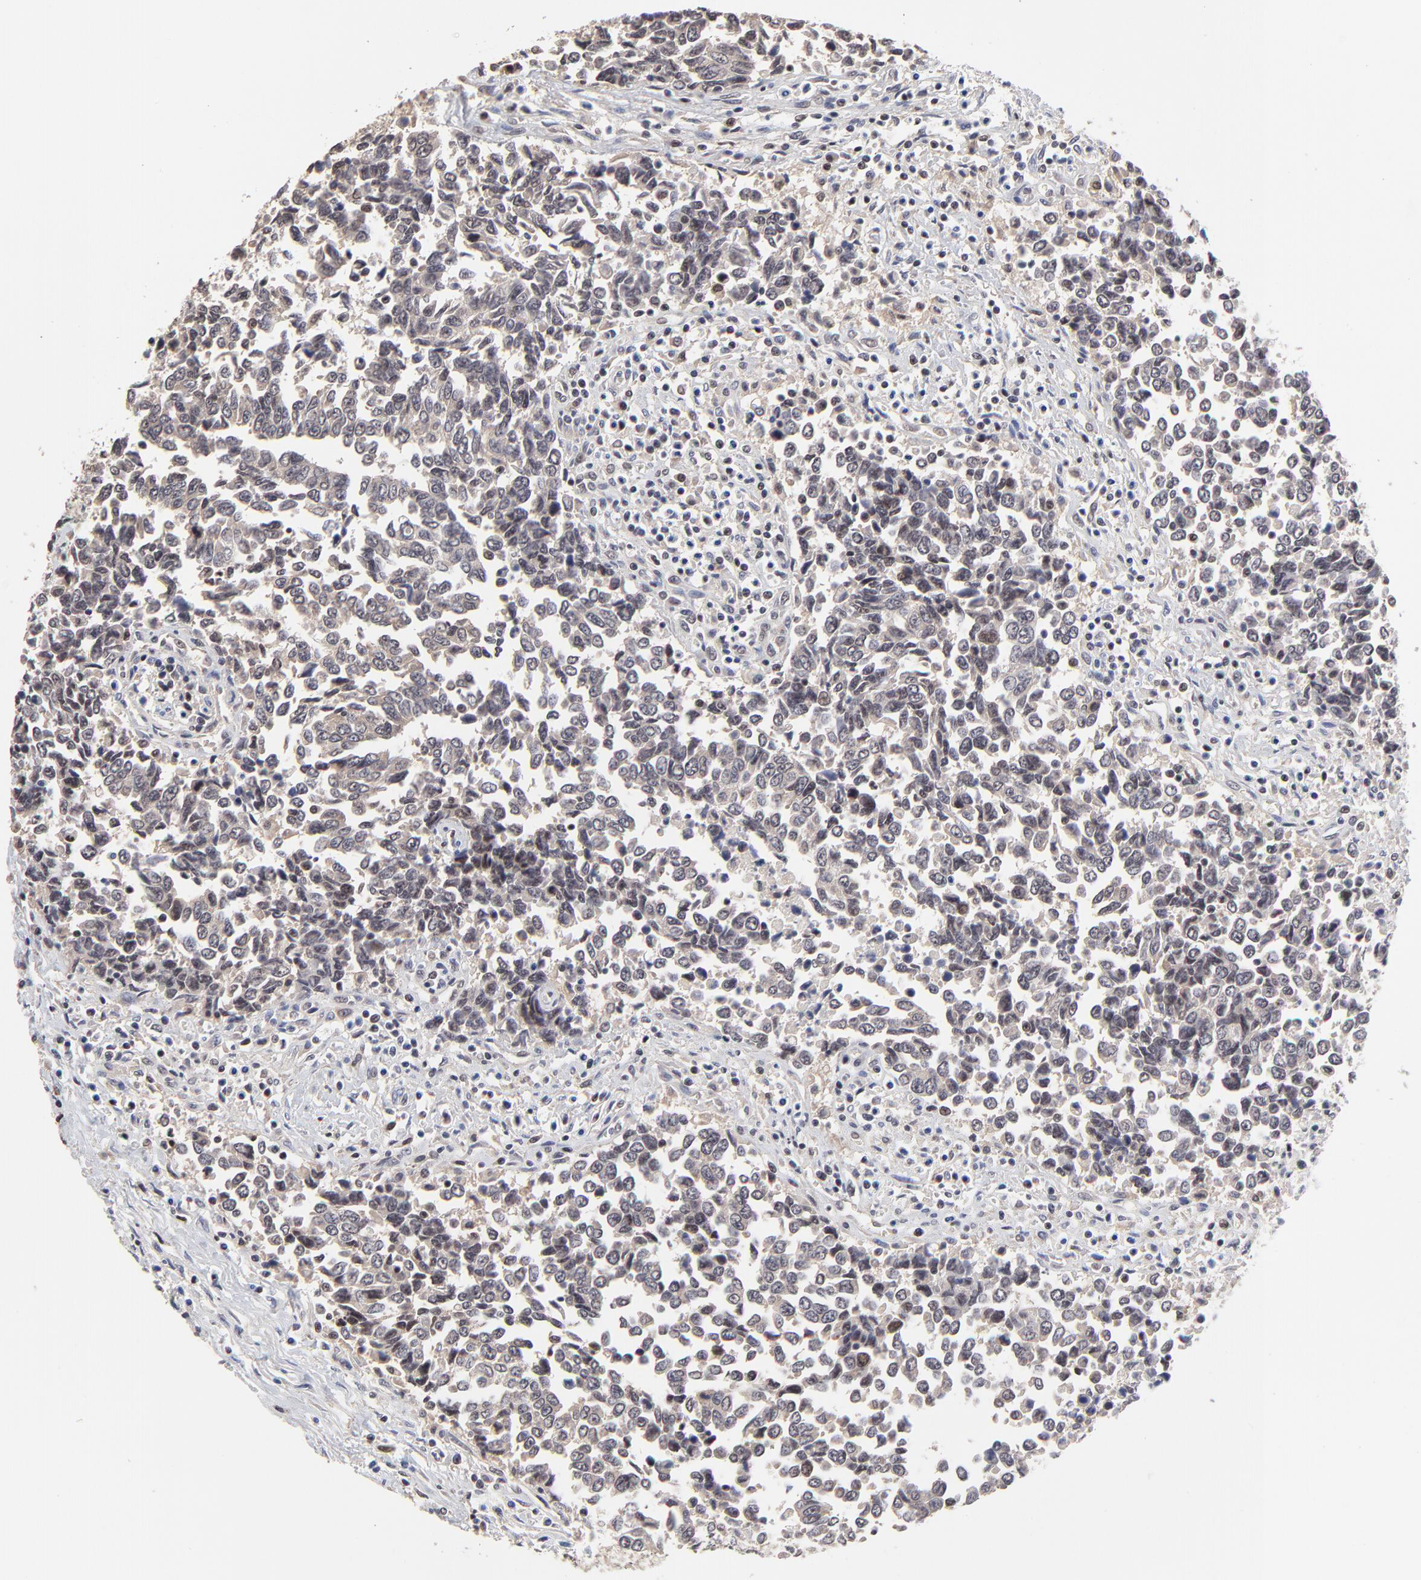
{"staining": {"intensity": "negative", "quantity": "none", "location": "none"}, "tissue": "urothelial cancer", "cell_type": "Tumor cells", "image_type": "cancer", "snomed": [{"axis": "morphology", "description": "Urothelial carcinoma, High grade"}, {"axis": "topography", "description": "Urinary bladder"}], "caption": "Tumor cells show no significant protein staining in urothelial cancer.", "gene": "FRMD8", "patient": {"sex": "male", "age": 86}}